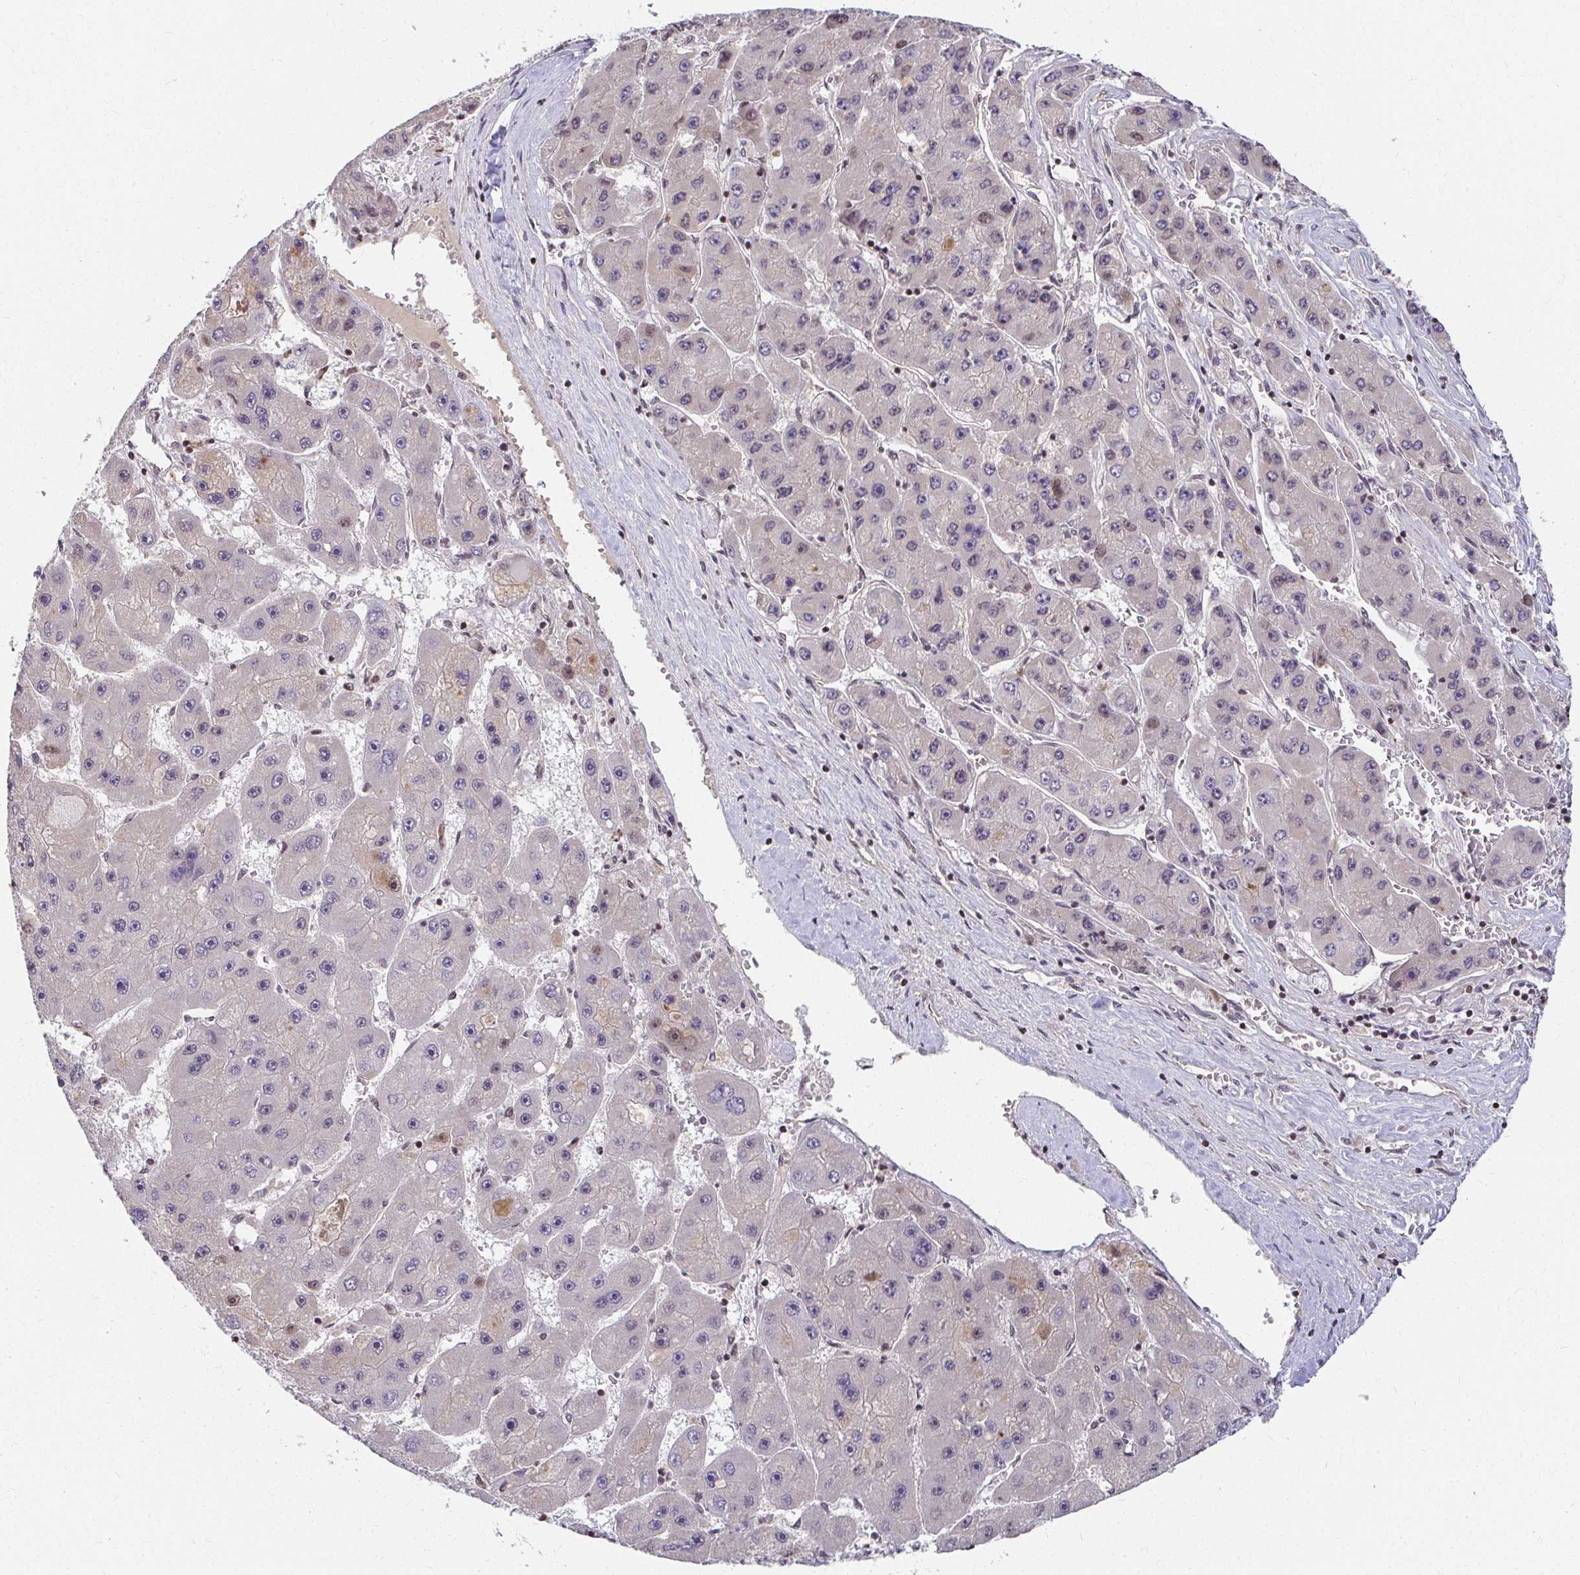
{"staining": {"intensity": "negative", "quantity": "none", "location": "none"}, "tissue": "liver cancer", "cell_type": "Tumor cells", "image_type": "cancer", "snomed": [{"axis": "morphology", "description": "Carcinoma, Hepatocellular, NOS"}, {"axis": "topography", "description": "Liver"}], "caption": "Immunohistochemistry image of neoplastic tissue: human liver cancer stained with DAB (3,3'-diaminobenzidine) reveals no significant protein staining in tumor cells.", "gene": "ANK3", "patient": {"sex": "female", "age": 61}}